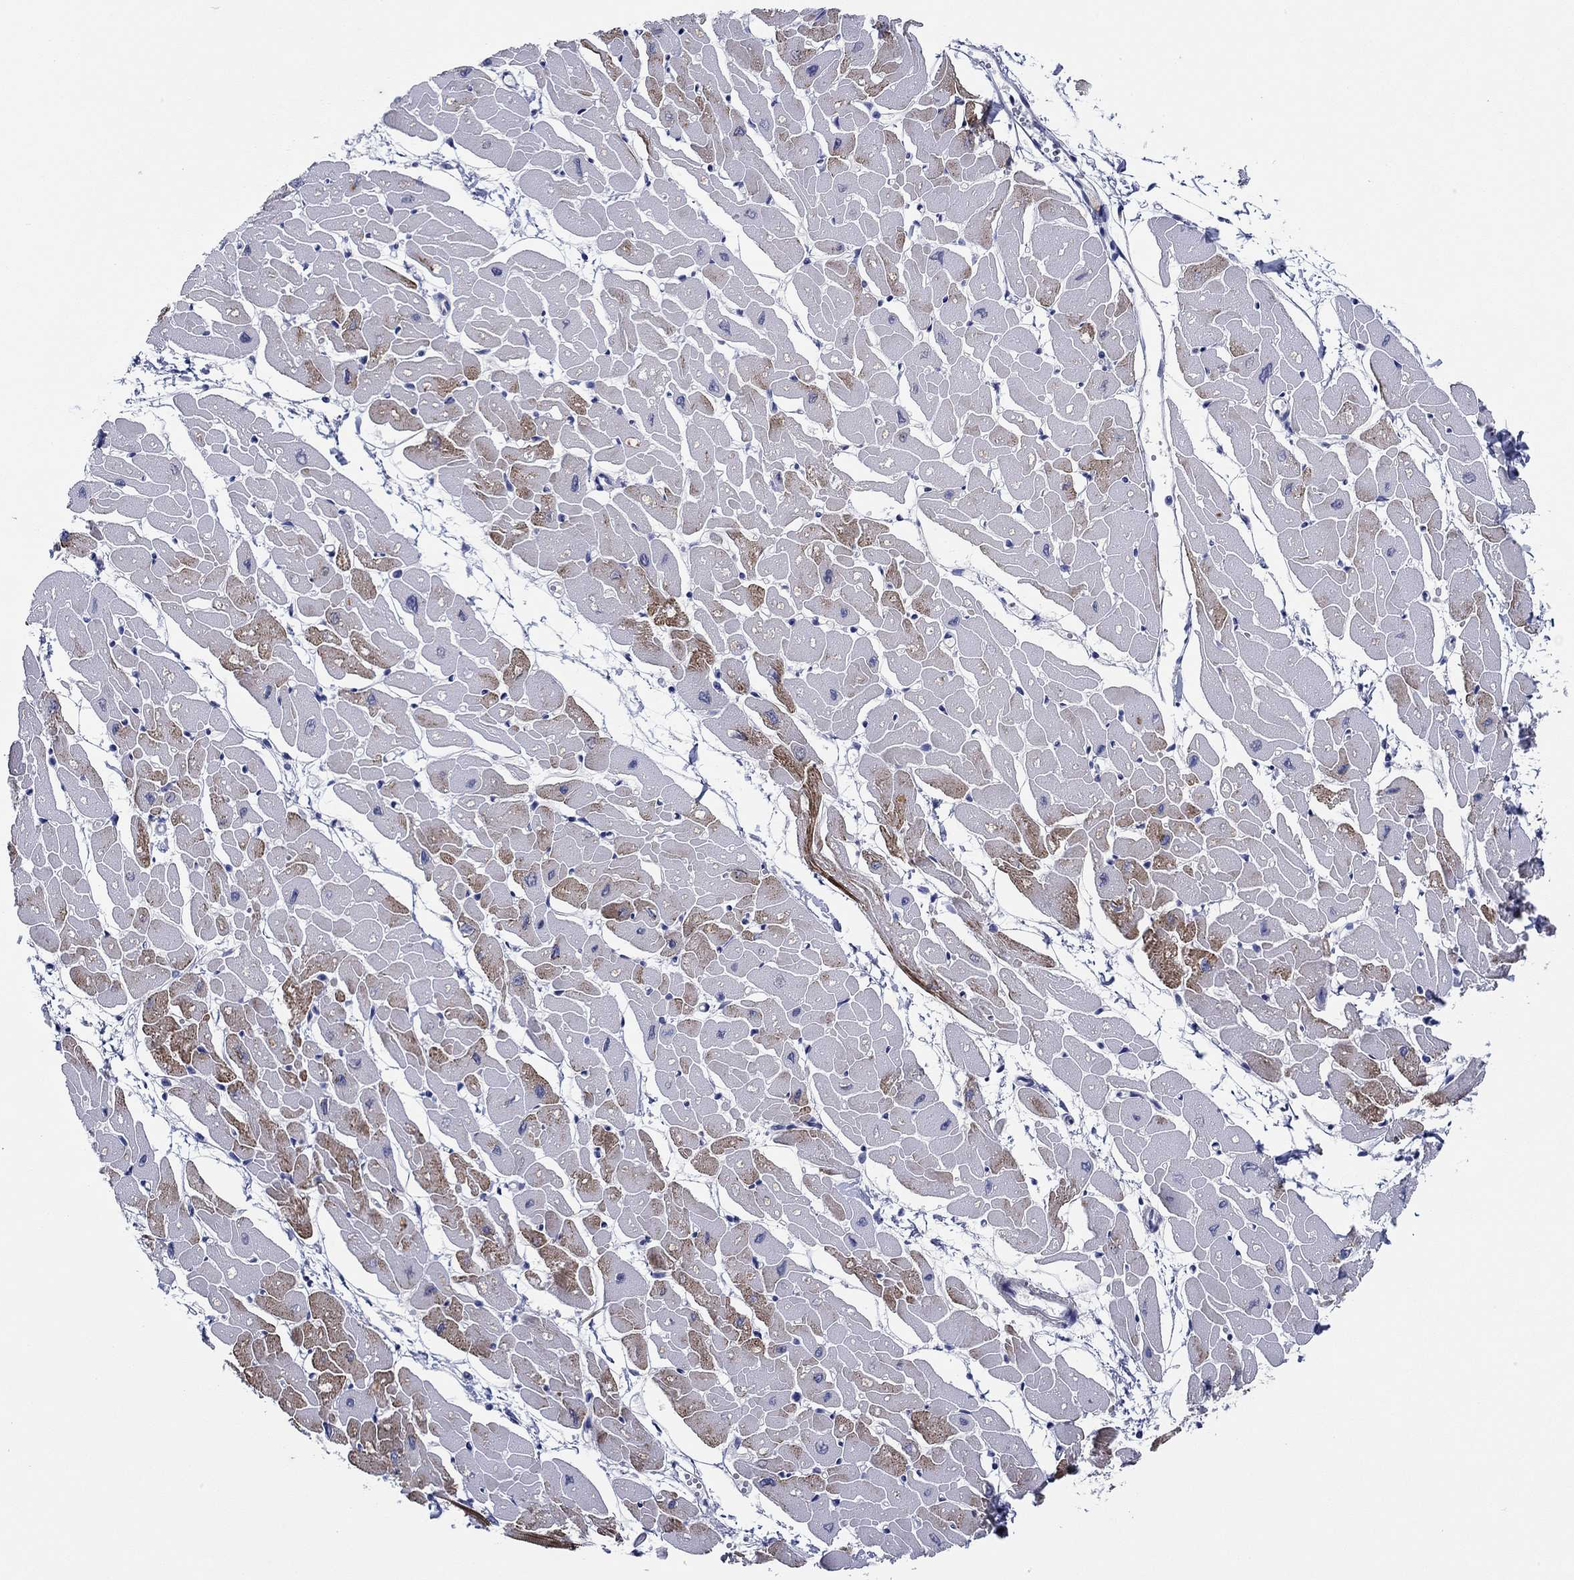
{"staining": {"intensity": "strong", "quantity": "25%-75%", "location": "cytoplasmic/membranous"}, "tissue": "heart muscle", "cell_type": "Cardiomyocytes", "image_type": "normal", "snomed": [{"axis": "morphology", "description": "Normal tissue, NOS"}, {"axis": "topography", "description": "Heart"}], "caption": "An immunohistochemistry image of unremarkable tissue is shown. Protein staining in brown labels strong cytoplasmic/membranous positivity in heart muscle within cardiomyocytes. The protein is shown in brown color, while the nuclei are stained blue.", "gene": "SLC34A1", "patient": {"sex": "male", "age": 57}}